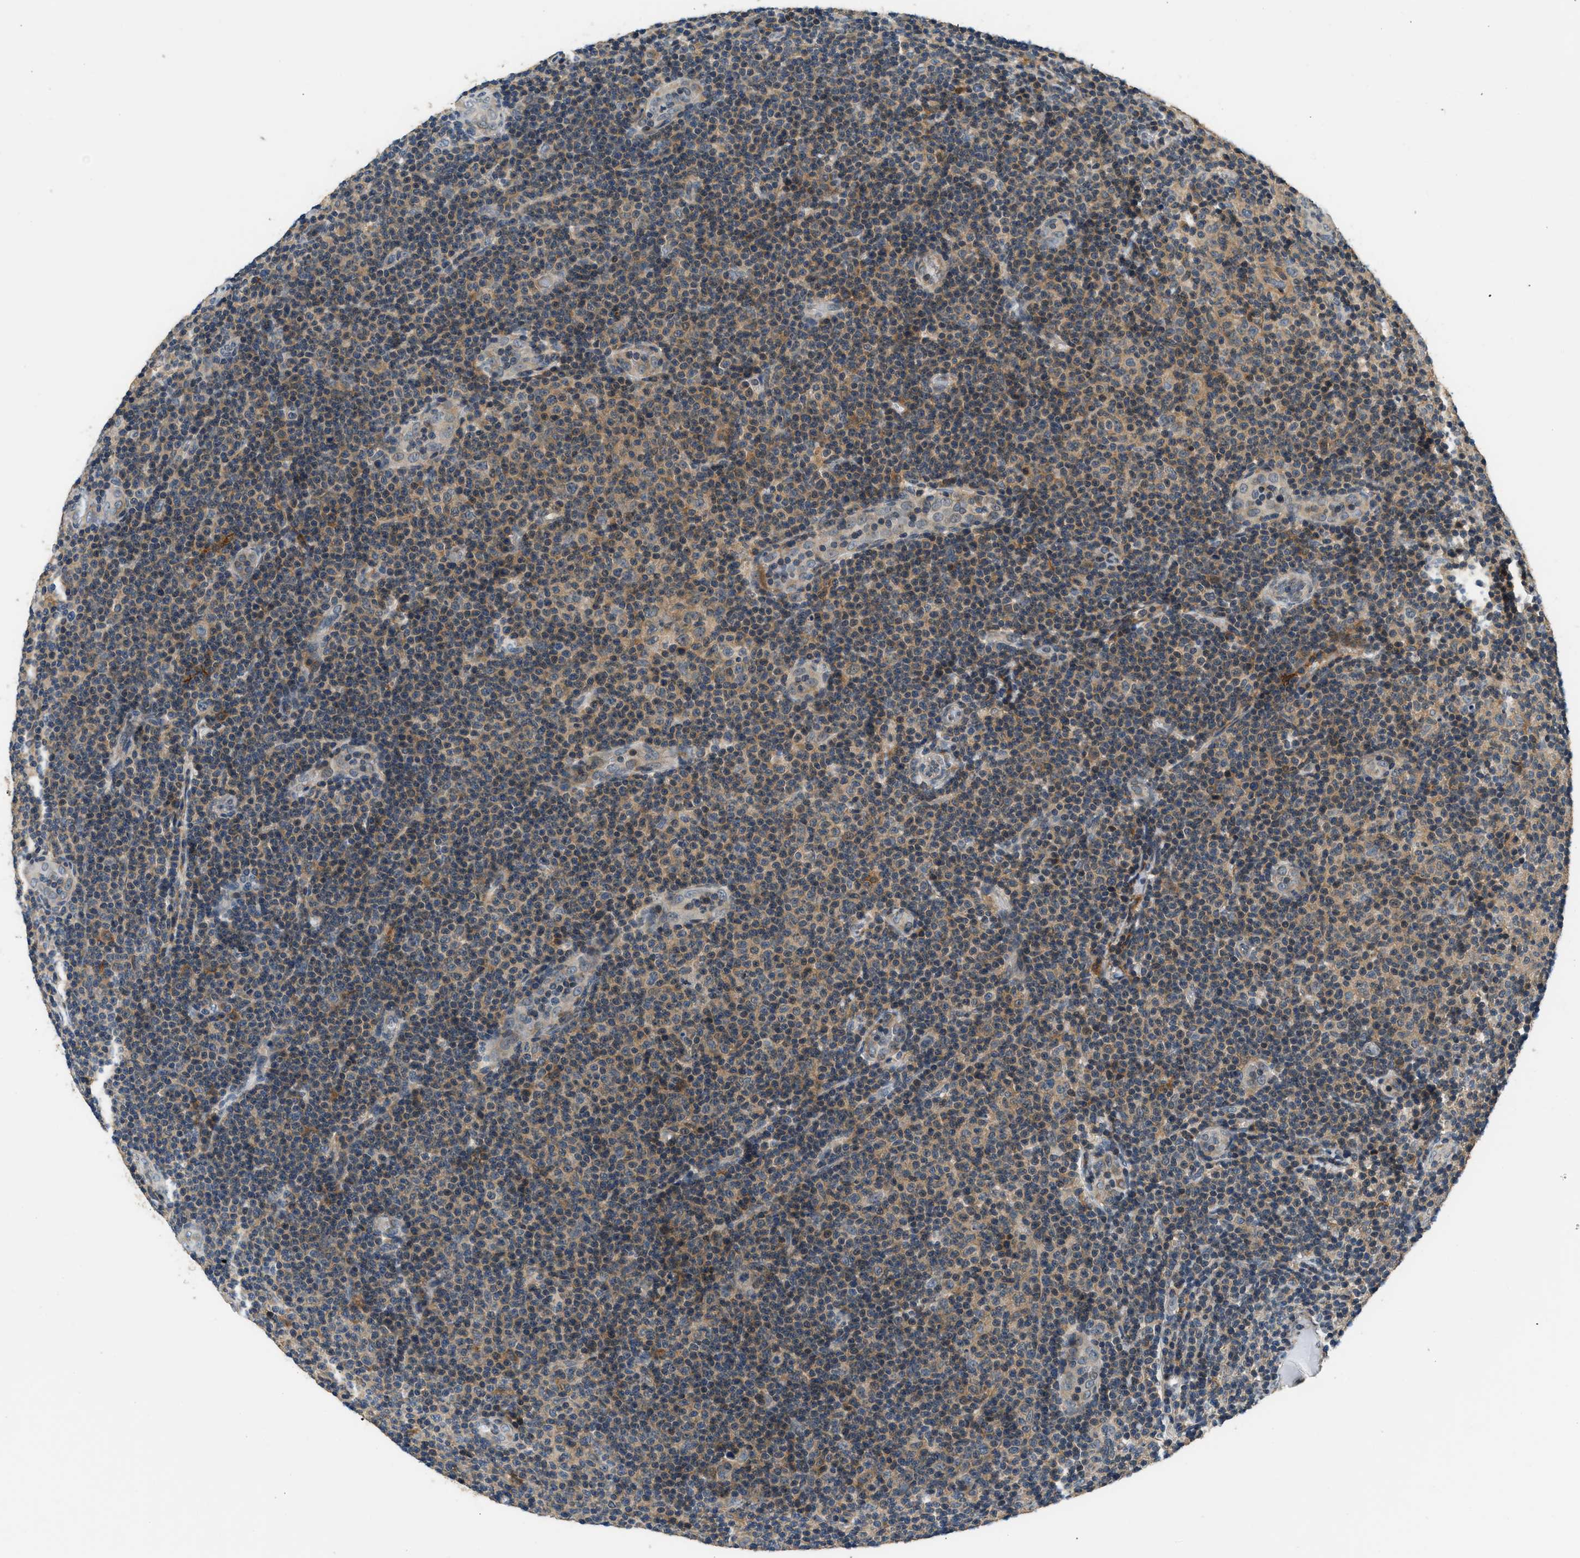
{"staining": {"intensity": "moderate", "quantity": "<25%", "location": "cytoplasmic/membranous"}, "tissue": "lymphoma", "cell_type": "Tumor cells", "image_type": "cancer", "snomed": [{"axis": "morphology", "description": "Malignant lymphoma, non-Hodgkin's type, Low grade"}, {"axis": "topography", "description": "Lymph node"}], "caption": "Tumor cells exhibit low levels of moderate cytoplasmic/membranous expression in approximately <25% of cells in lymphoma.", "gene": "MTMR1", "patient": {"sex": "male", "age": 83}}